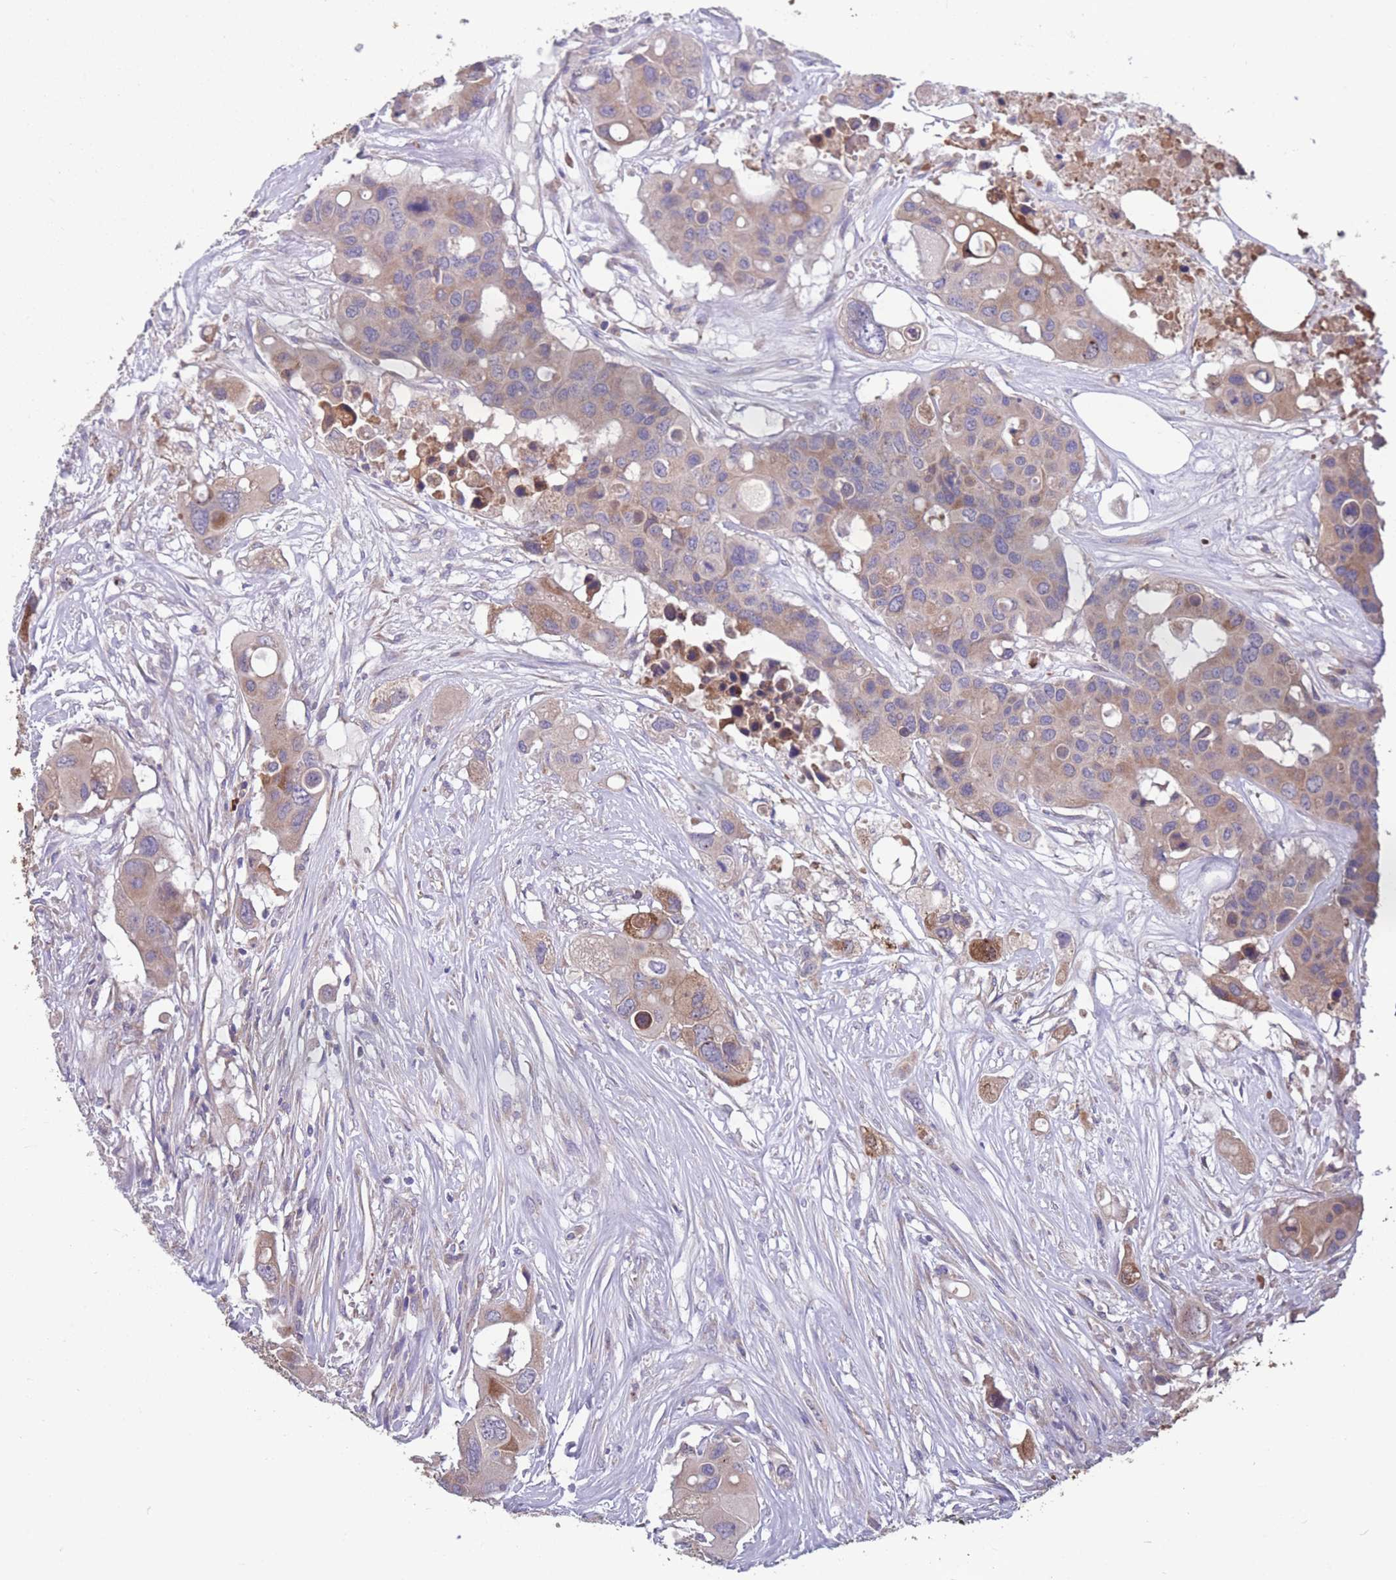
{"staining": {"intensity": "moderate", "quantity": "<25%", "location": "cytoplasmic/membranous"}, "tissue": "colorectal cancer", "cell_type": "Tumor cells", "image_type": "cancer", "snomed": [{"axis": "morphology", "description": "Adenocarcinoma, NOS"}, {"axis": "topography", "description": "Colon"}], "caption": "Immunohistochemistry (IHC) of colorectal adenocarcinoma reveals low levels of moderate cytoplasmic/membranous staining in about <25% of tumor cells.", "gene": "STIM2", "patient": {"sex": "male", "age": 77}}